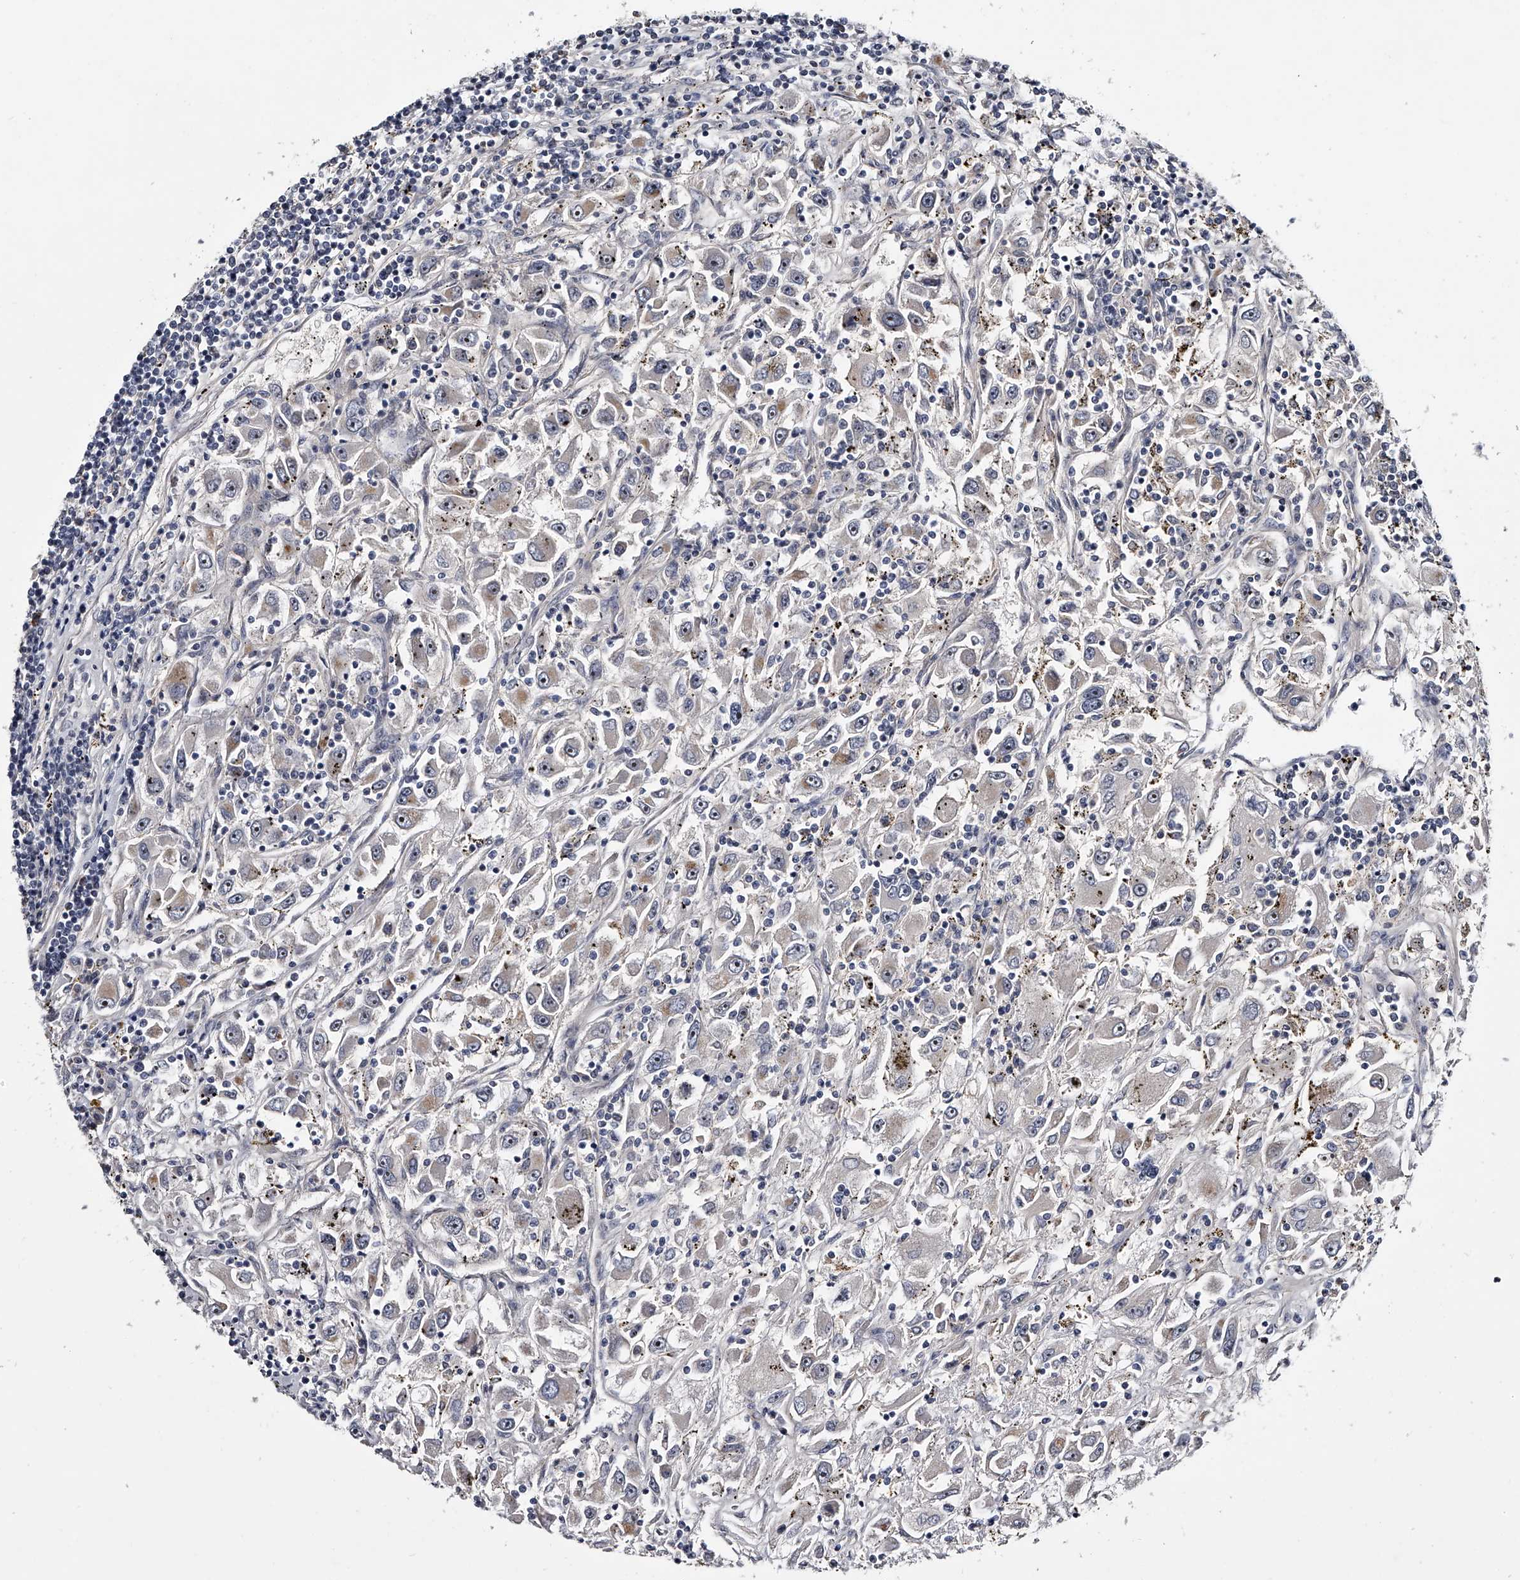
{"staining": {"intensity": "weak", "quantity": "<25%", "location": "nuclear"}, "tissue": "renal cancer", "cell_type": "Tumor cells", "image_type": "cancer", "snomed": [{"axis": "morphology", "description": "Adenocarcinoma, NOS"}, {"axis": "topography", "description": "Kidney"}], "caption": "Renal cancer was stained to show a protein in brown. There is no significant expression in tumor cells. (DAB (3,3'-diaminobenzidine) IHC visualized using brightfield microscopy, high magnification).", "gene": "MDN1", "patient": {"sex": "female", "age": 52}}